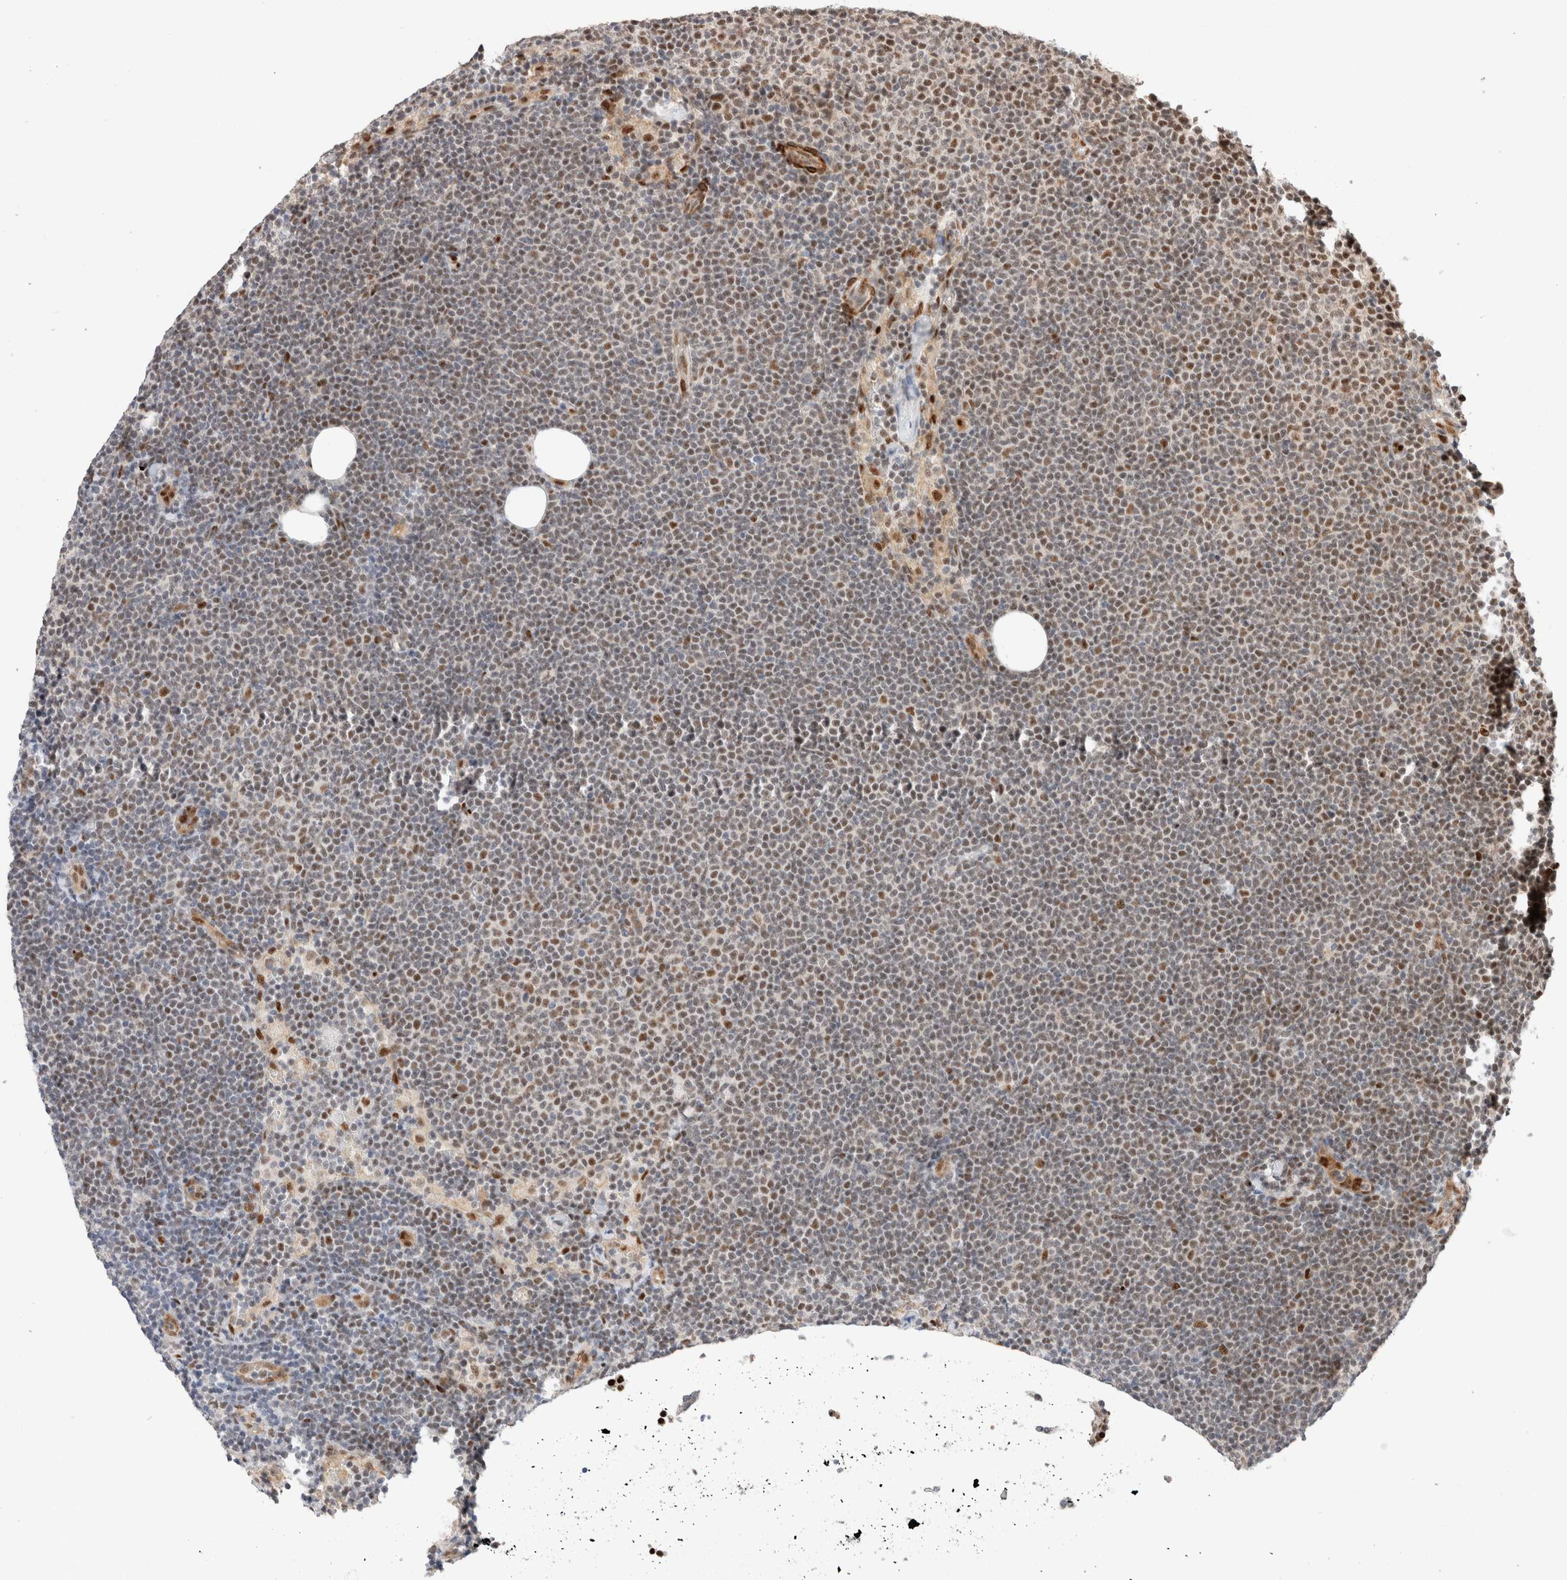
{"staining": {"intensity": "moderate", "quantity": "<25%", "location": "nuclear"}, "tissue": "lymphoma", "cell_type": "Tumor cells", "image_type": "cancer", "snomed": [{"axis": "morphology", "description": "Malignant lymphoma, non-Hodgkin's type, Low grade"}, {"axis": "topography", "description": "Lymph node"}], "caption": "The immunohistochemical stain labels moderate nuclear positivity in tumor cells of lymphoma tissue.", "gene": "ID3", "patient": {"sex": "female", "age": 53}}